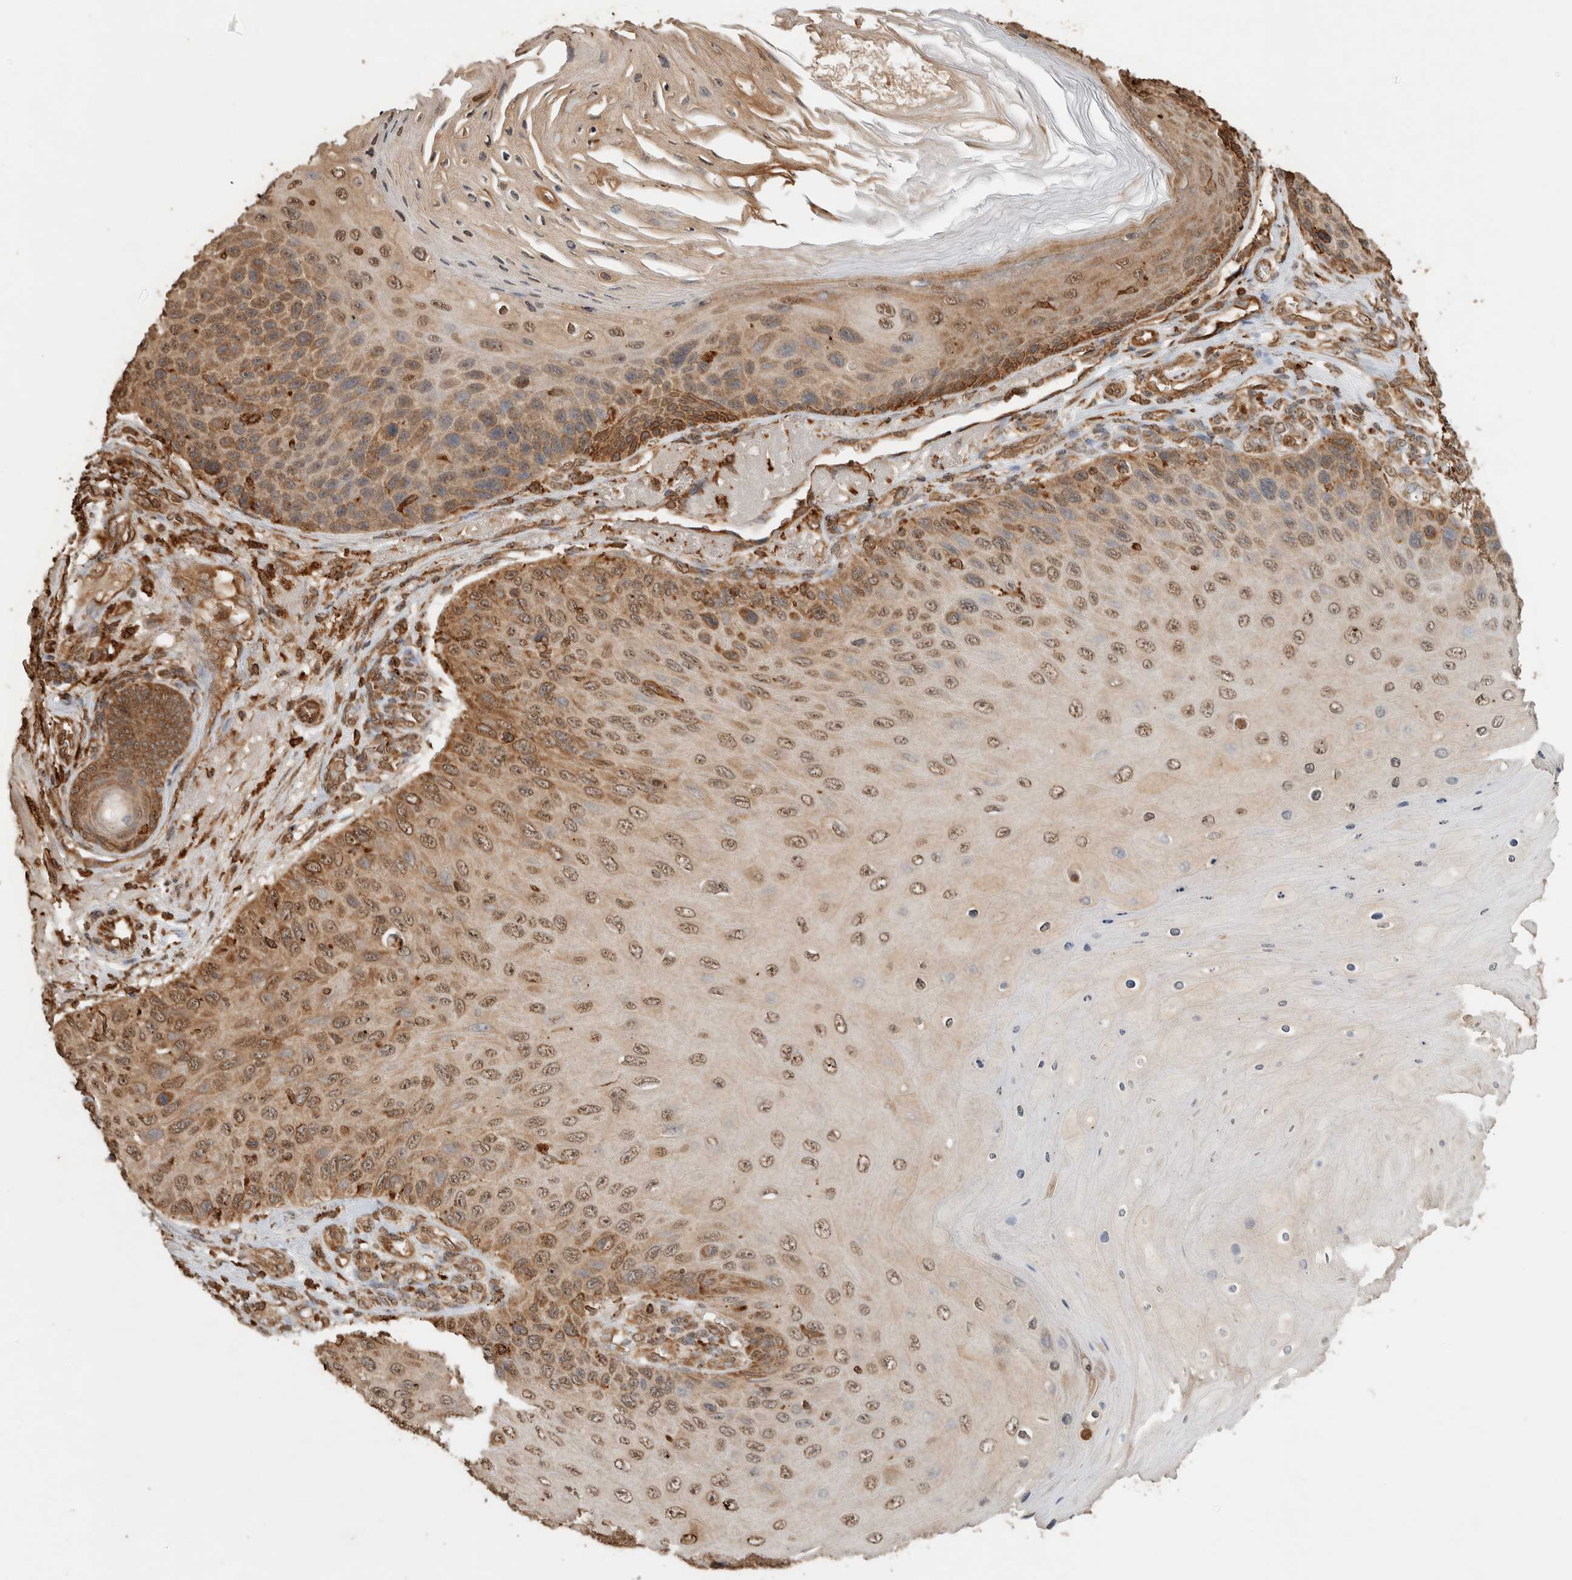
{"staining": {"intensity": "moderate", "quantity": ">75%", "location": "cytoplasmic/membranous,nuclear"}, "tissue": "skin cancer", "cell_type": "Tumor cells", "image_type": "cancer", "snomed": [{"axis": "morphology", "description": "Squamous cell carcinoma, NOS"}, {"axis": "topography", "description": "Skin"}], "caption": "Immunohistochemistry of skin squamous cell carcinoma reveals medium levels of moderate cytoplasmic/membranous and nuclear positivity in approximately >75% of tumor cells.", "gene": "ERAP1", "patient": {"sex": "female", "age": 88}}